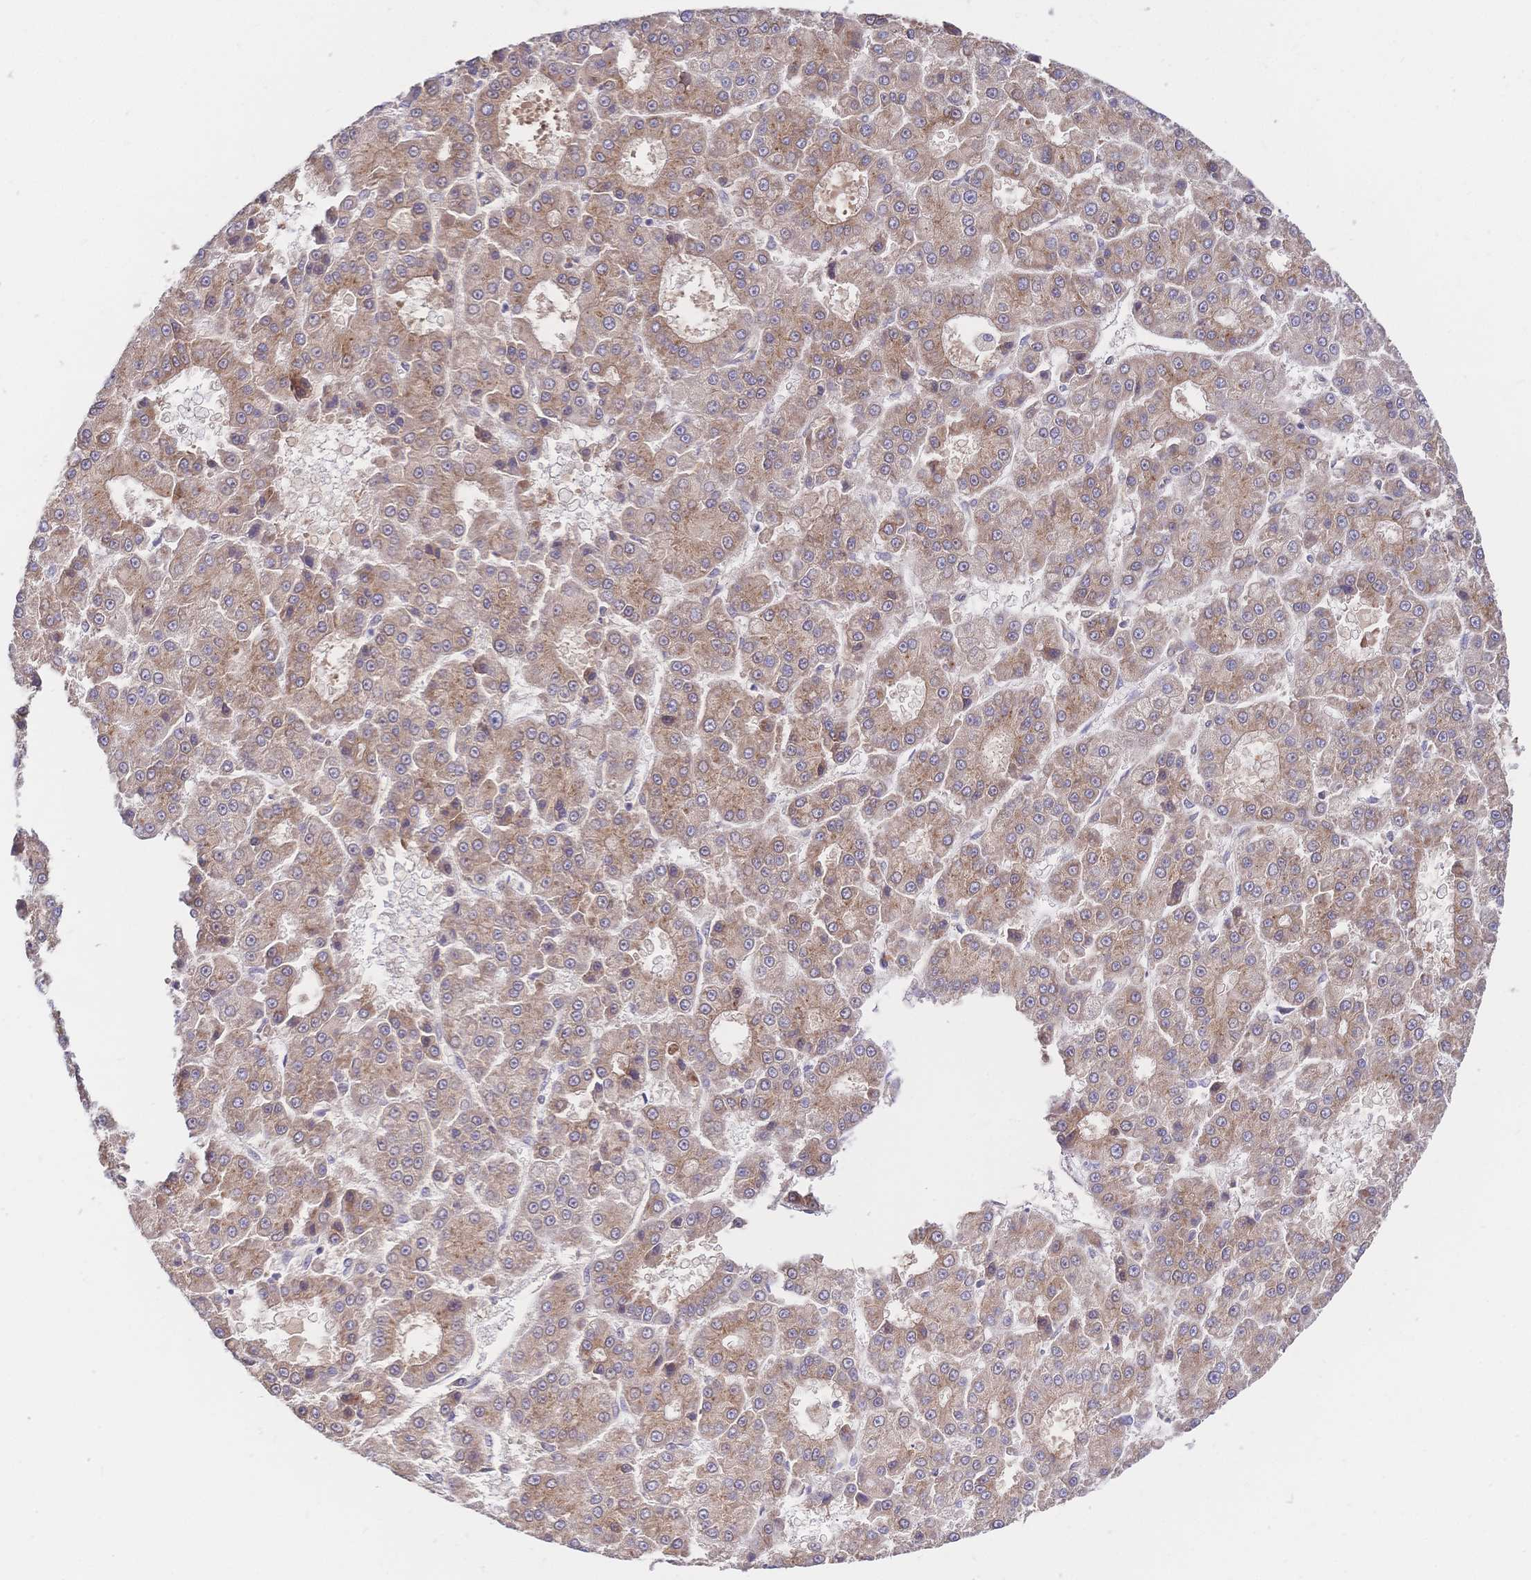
{"staining": {"intensity": "weak", "quantity": ">75%", "location": "cytoplasmic/membranous"}, "tissue": "liver cancer", "cell_type": "Tumor cells", "image_type": "cancer", "snomed": [{"axis": "morphology", "description": "Carcinoma, Hepatocellular, NOS"}, {"axis": "topography", "description": "Liver"}], "caption": "An immunohistochemistry photomicrograph of tumor tissue is shown. Protein staining in brown highlights weak cytoplasmic/membranous positivity in liver cancer (hepatocellular carcinoma) within tumor cells.", "gene": "LMO4", "patient": {"sex": "male", "age": 70}}